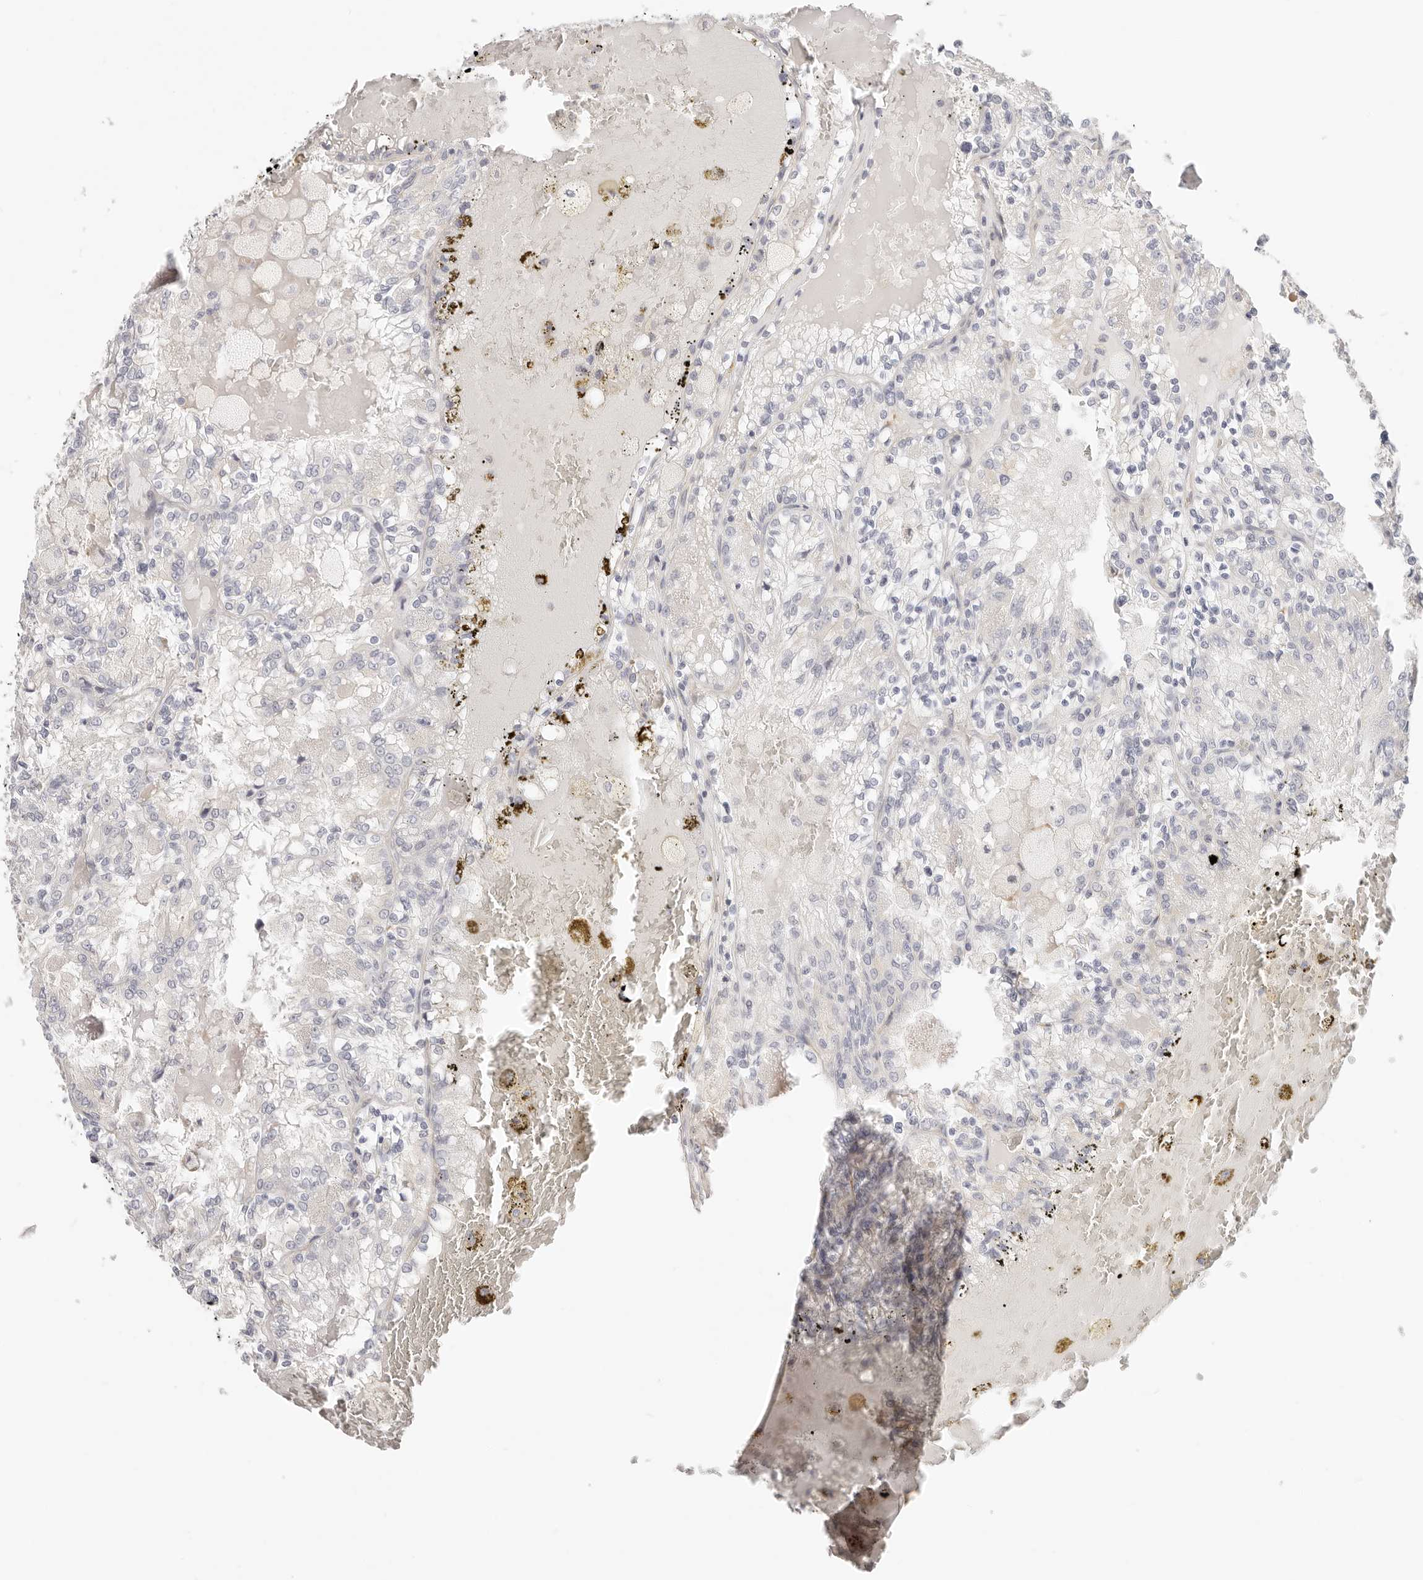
{"staining": {"intensity": "negative", "quantity": "none", "location": "none"}, "tissue": "renal cancer", "cell_type": "Tumor cells", "image_type": "cancer", "snomed": [{"axis": "morphology", "description": "Adenocarcinoma, NOS"}, {"axis": "topography", "description": "Kidney"}], "caption": "Immunohistochemistry (IHC) micrograph of neoplastic tissue: renal cancer (adenocarcinoma) stained with DAB exhibits no significant protein positivity in tumor cells.", "gene": "DTNBP1", "patient": {"sex": "female", "age": 56}}